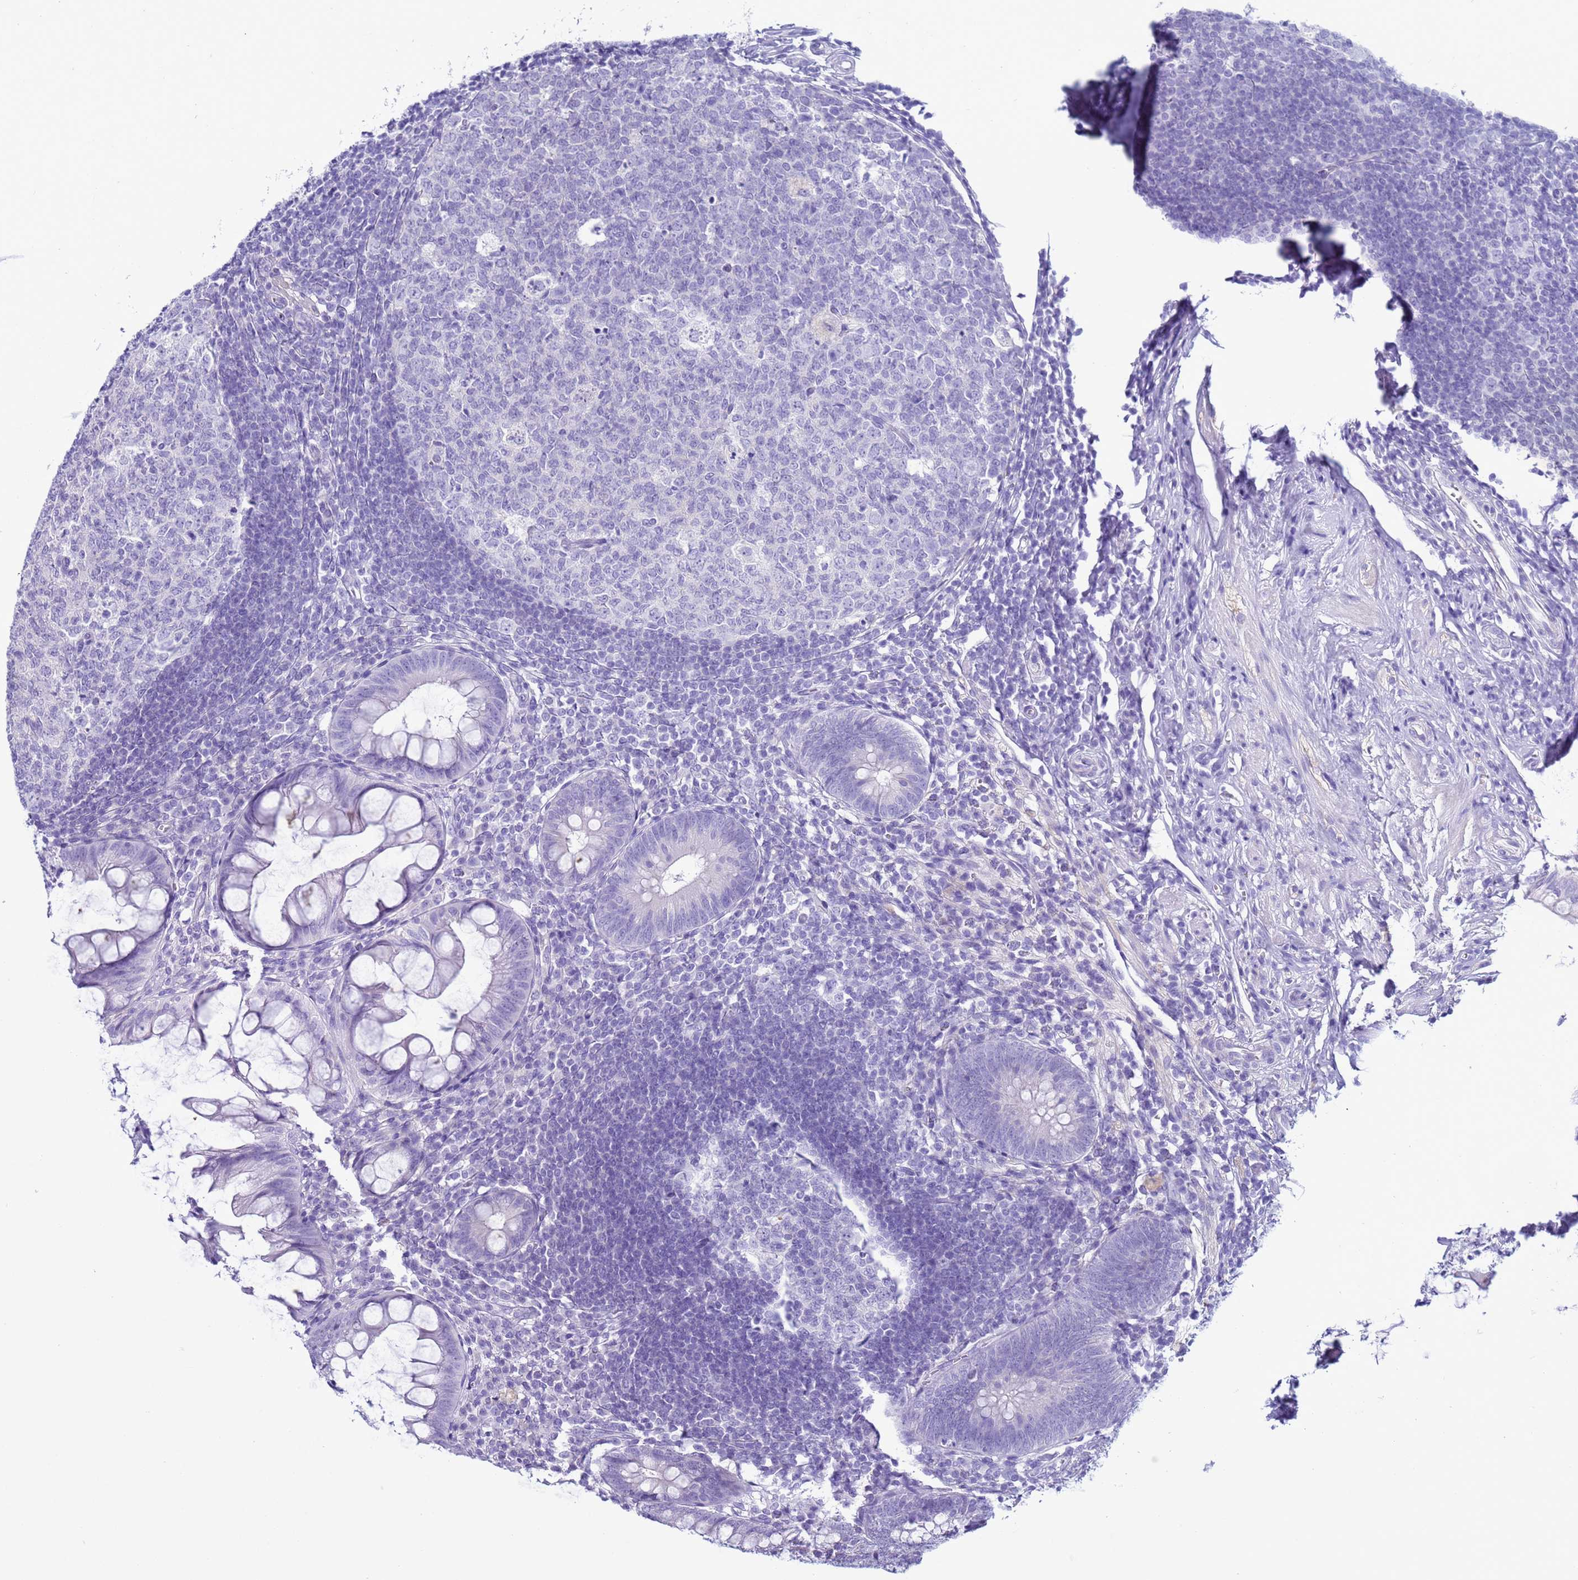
{"staining": {"intensity": "negative", "quantity": "none", "location": "none"}, "tissue": "appendix", "cell_type": "Glandular cells", "image_type": "normal", "snomed": [{"axis": "morphology", "description": "Normal tissue, NOS"}, {"axis": "topography", "description": "Appendix"}], "caption": "Immunohistochemistry histopathology image of benign human appendix stained for a protein (brown), which shows no expression in glandular cells.", "gene": "CST1", "patient": {"sex": "male", "age": 56}}